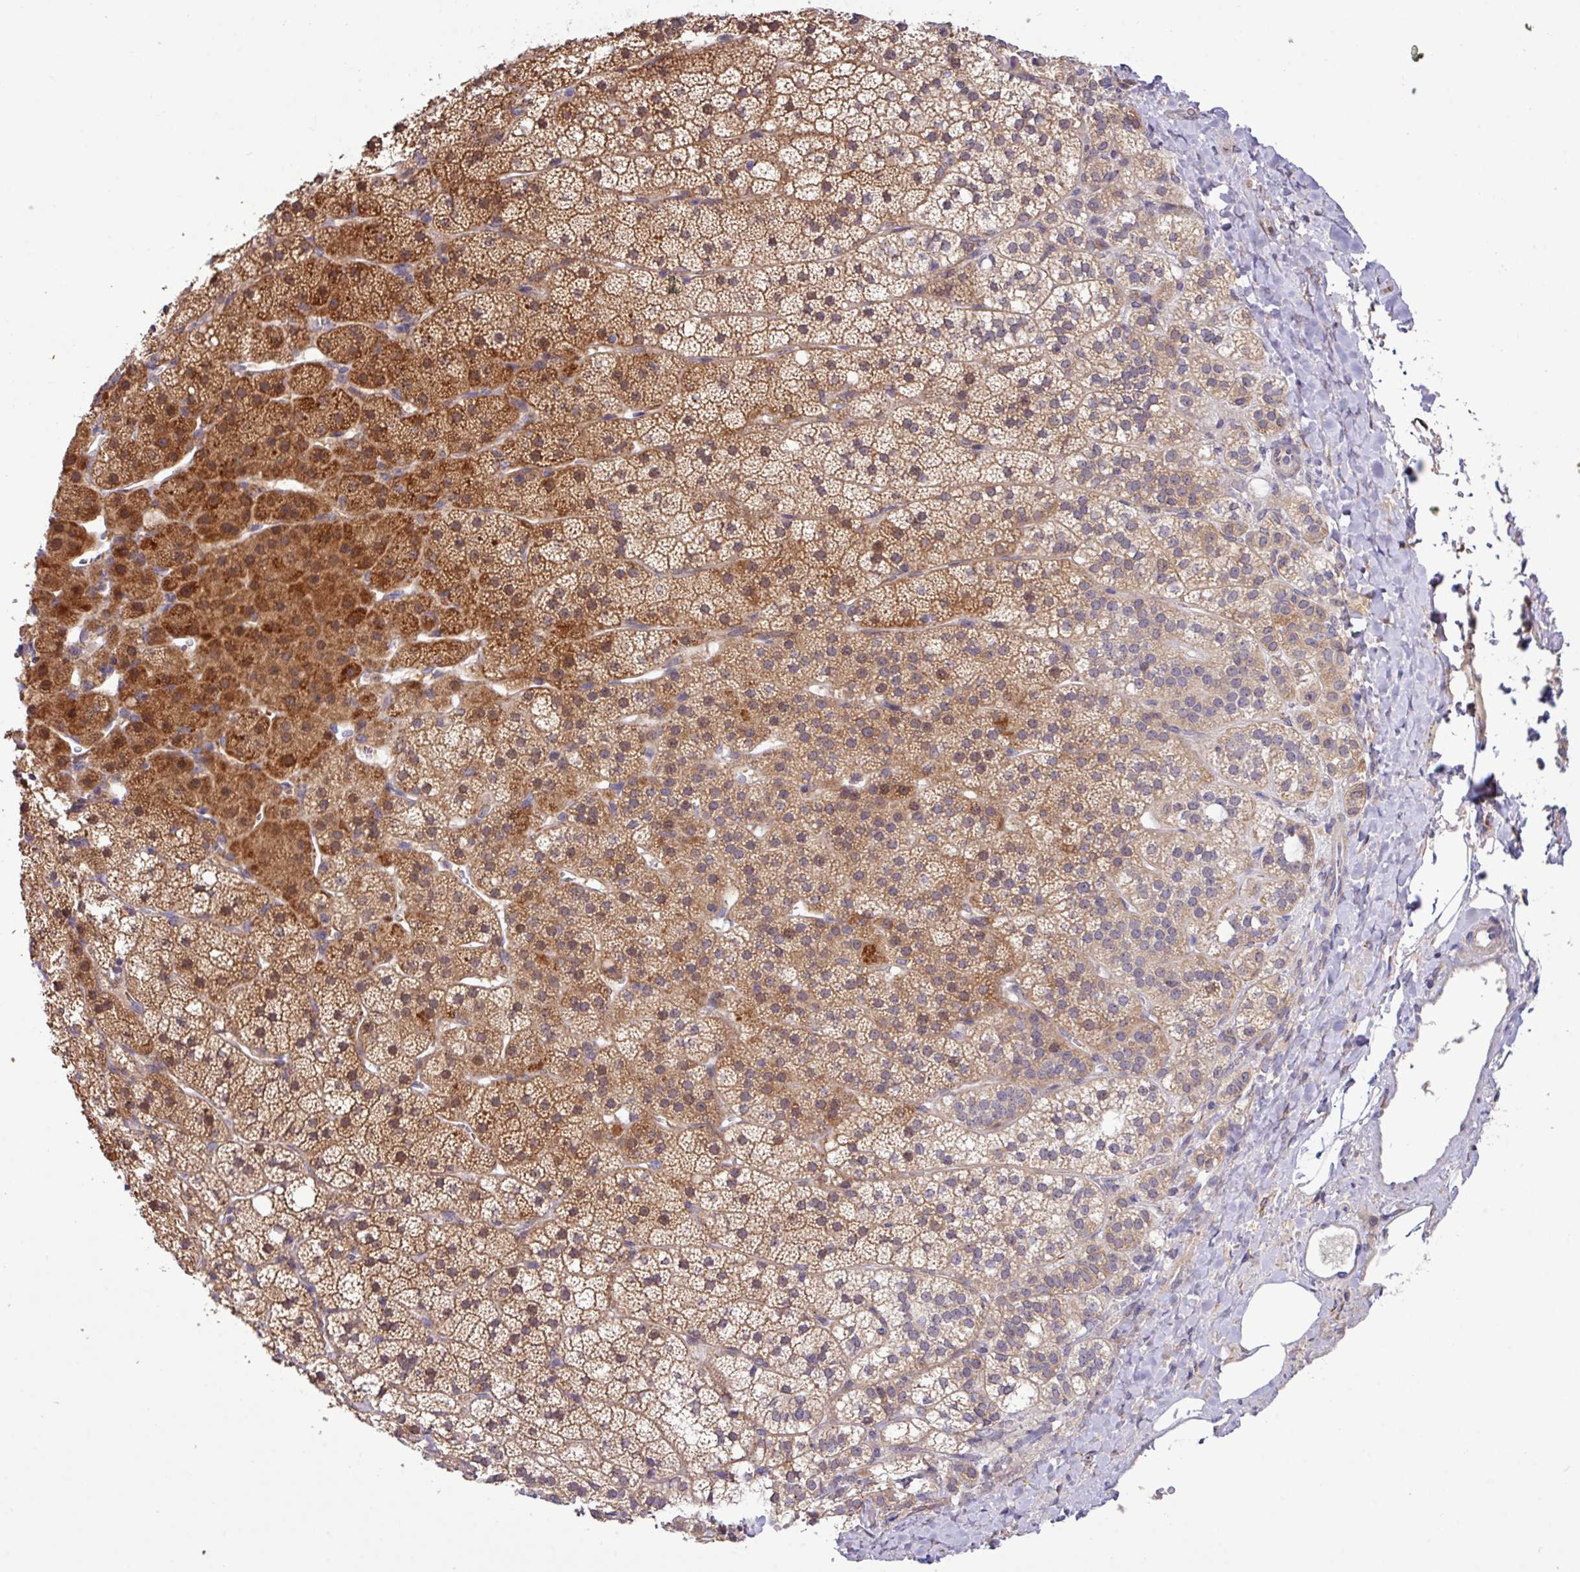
{"staining": {"intensity": "strong", "quantity": "25%-75%", "location": "cytoplasmic/membranous"}, "tissue": "adrenal gland", "cell_type": "Glandular cells", "image_type": "normal", "snomed": [{"axis": "morphology", "description": "Normal tissue, NOS"}, {"axis": "topography", "description": "Adrenal gland"}], "caption": "Approximately 25%-75% of glandular cells in benign human adrenal gland demonstrate strong cytoplasmic/membranous protein staining as visualized by brown immunohistochemical staining.", "gene": "TM2D2", "patient": {"sex": "male", "age": 53}}